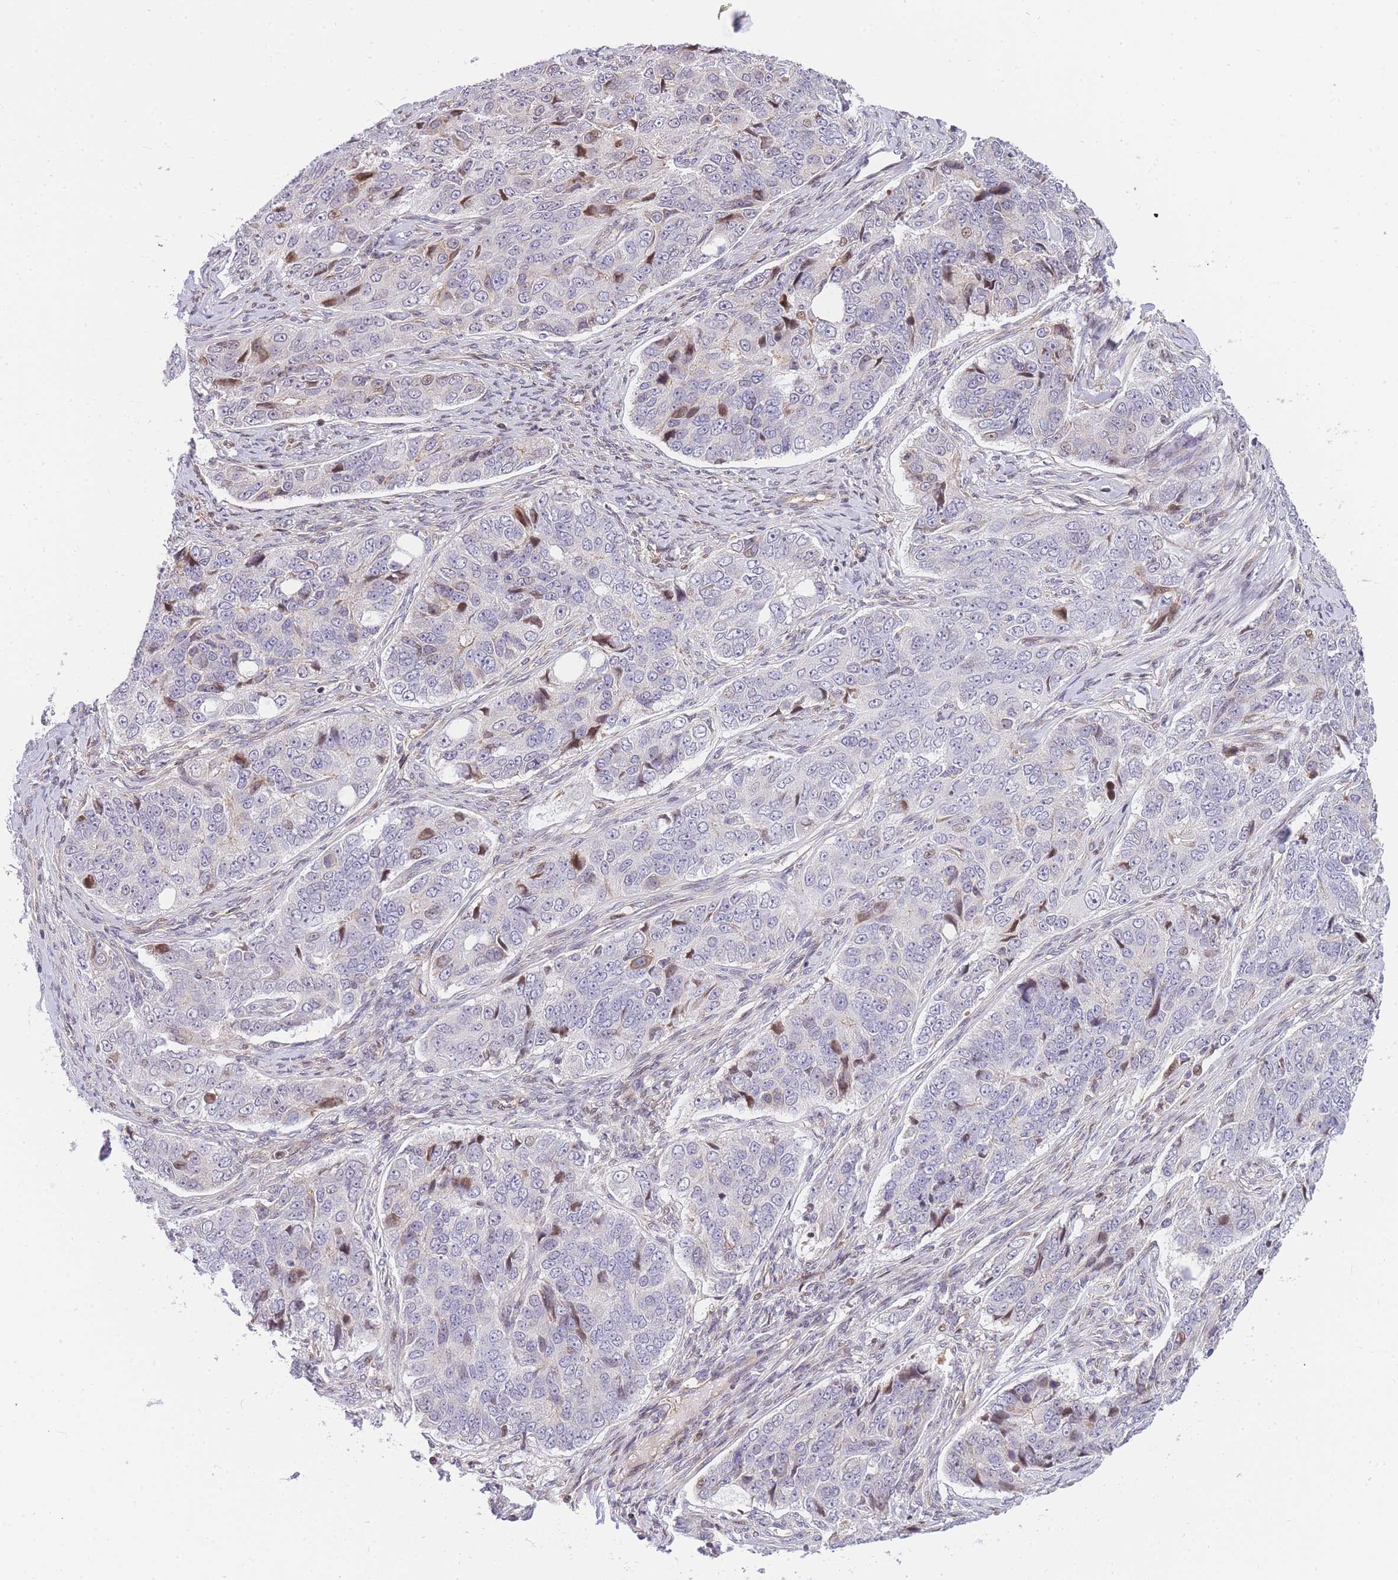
{"staining": {"intensity": "moderate", "quantity": "<25%", "location": "nuclear"}, "tissue": "ovarian cancer", "cell_type": "Tumor cells", "image_type": "cancer", "snomed": [{"axis": "morphology", "description": "Carcinoma, endometroid"}, {"axis": "topography", "description": "Ovary"}], "caption": "Protein staining of endometroid carcinoma (ovarian) tissue demonstrates moderate nuclear positivity in about <25% of tumor cells. (Stains: DAB (3,3'-diaminobenzidine) in brown, nuclei in blue, Microscopy: brightfield microscopy at high magnification).", "gene": "S100PBP", "patient": {"sex": "female", "age": 51}}